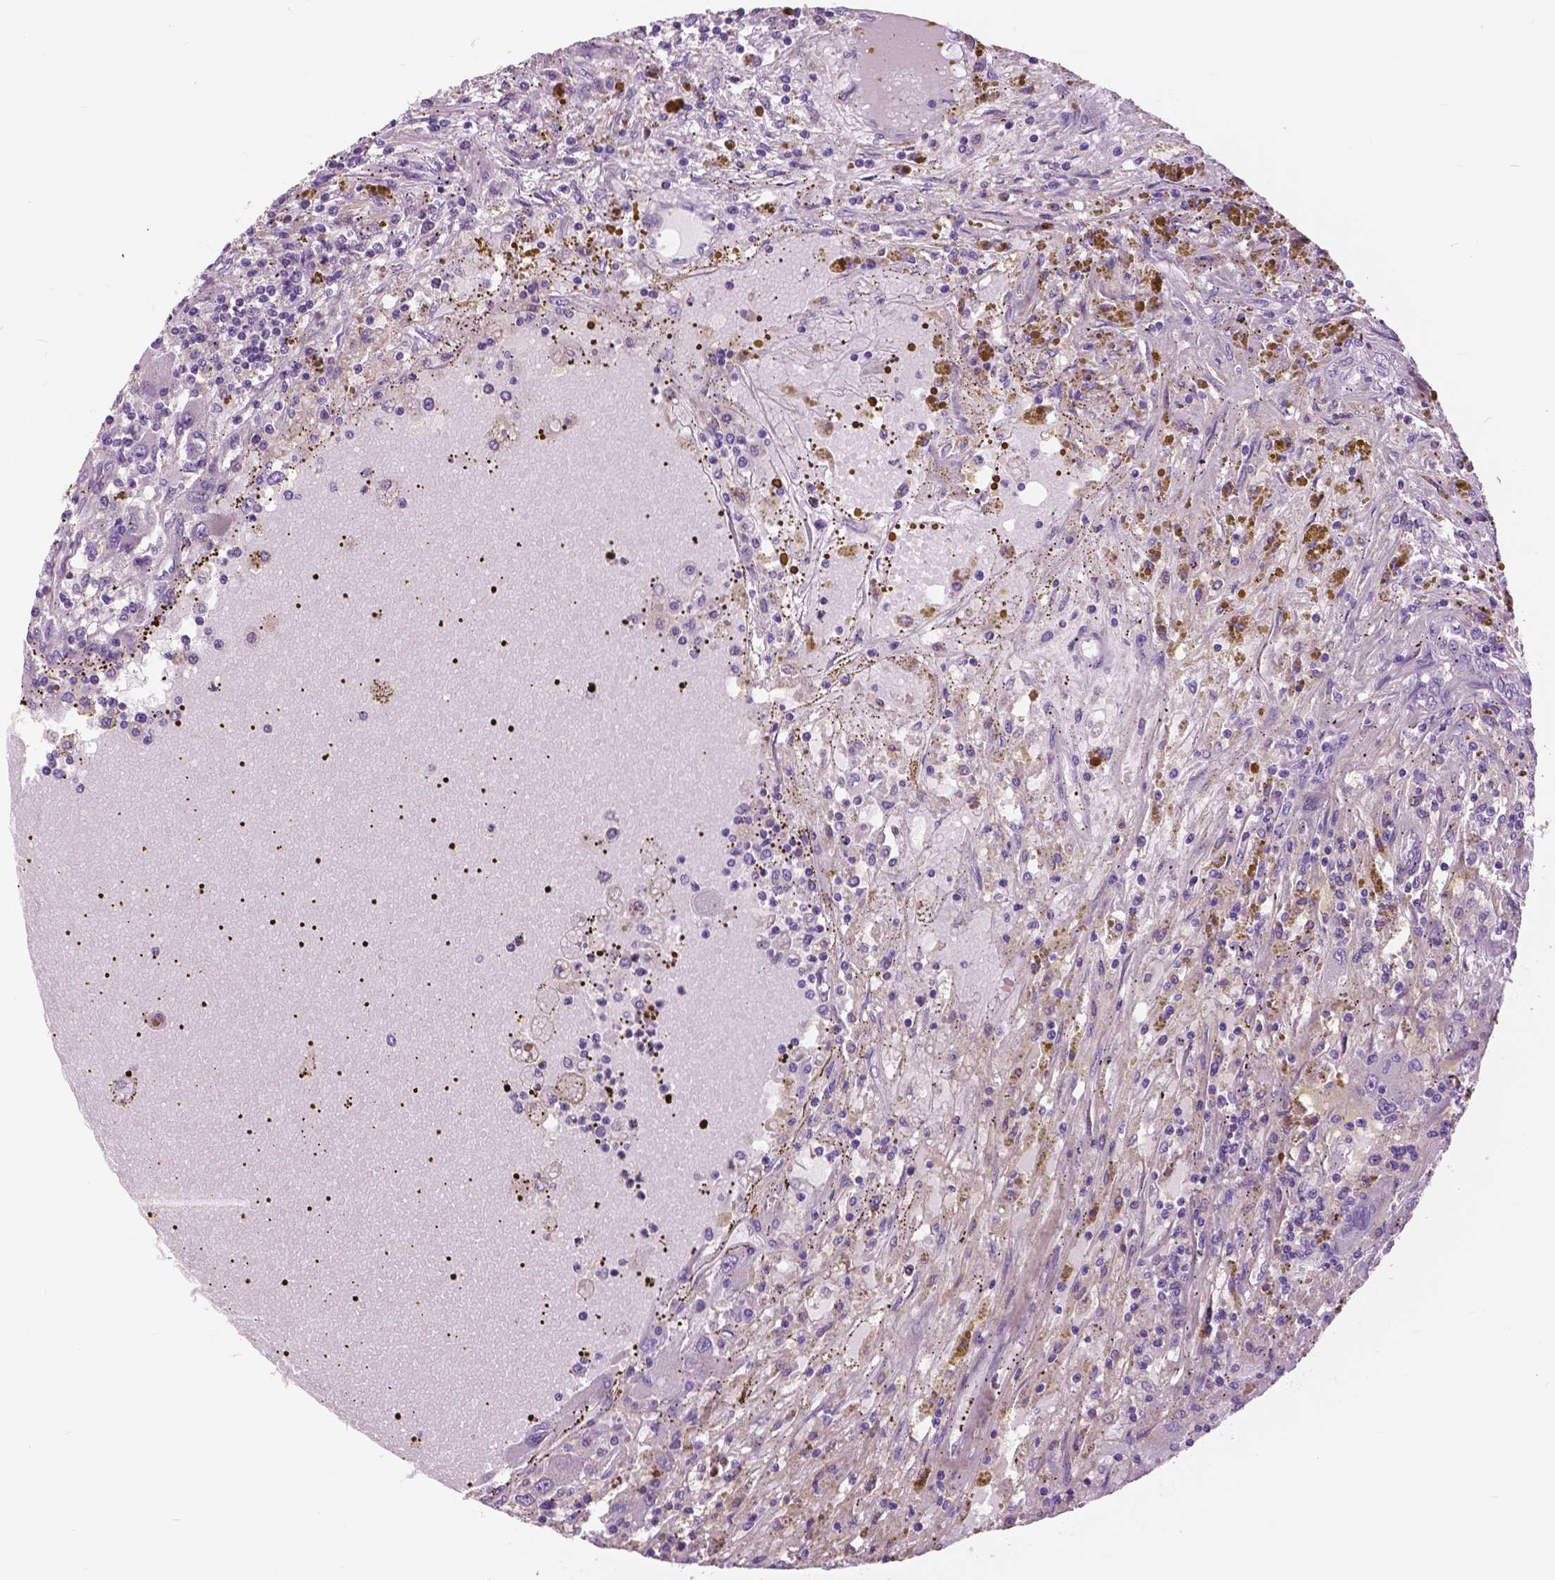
{"staining": {"intensity": "negative", "quantity": "none", "location": "none"}, "tissue": "renal cancer", "cell_type": "Tumor cells", "image_type": "cancer", "snomed": [{"axis": "morphology", "description": "Adenocarcinoma, NOS"}, {"axis": "topography", "description": "Kidney"}], "caption": "Tumor cells show no significant staining in adenocarcinoma (renal).", "gene": "SERPINI1", "patient": {"sex": "female", "age": 67}}